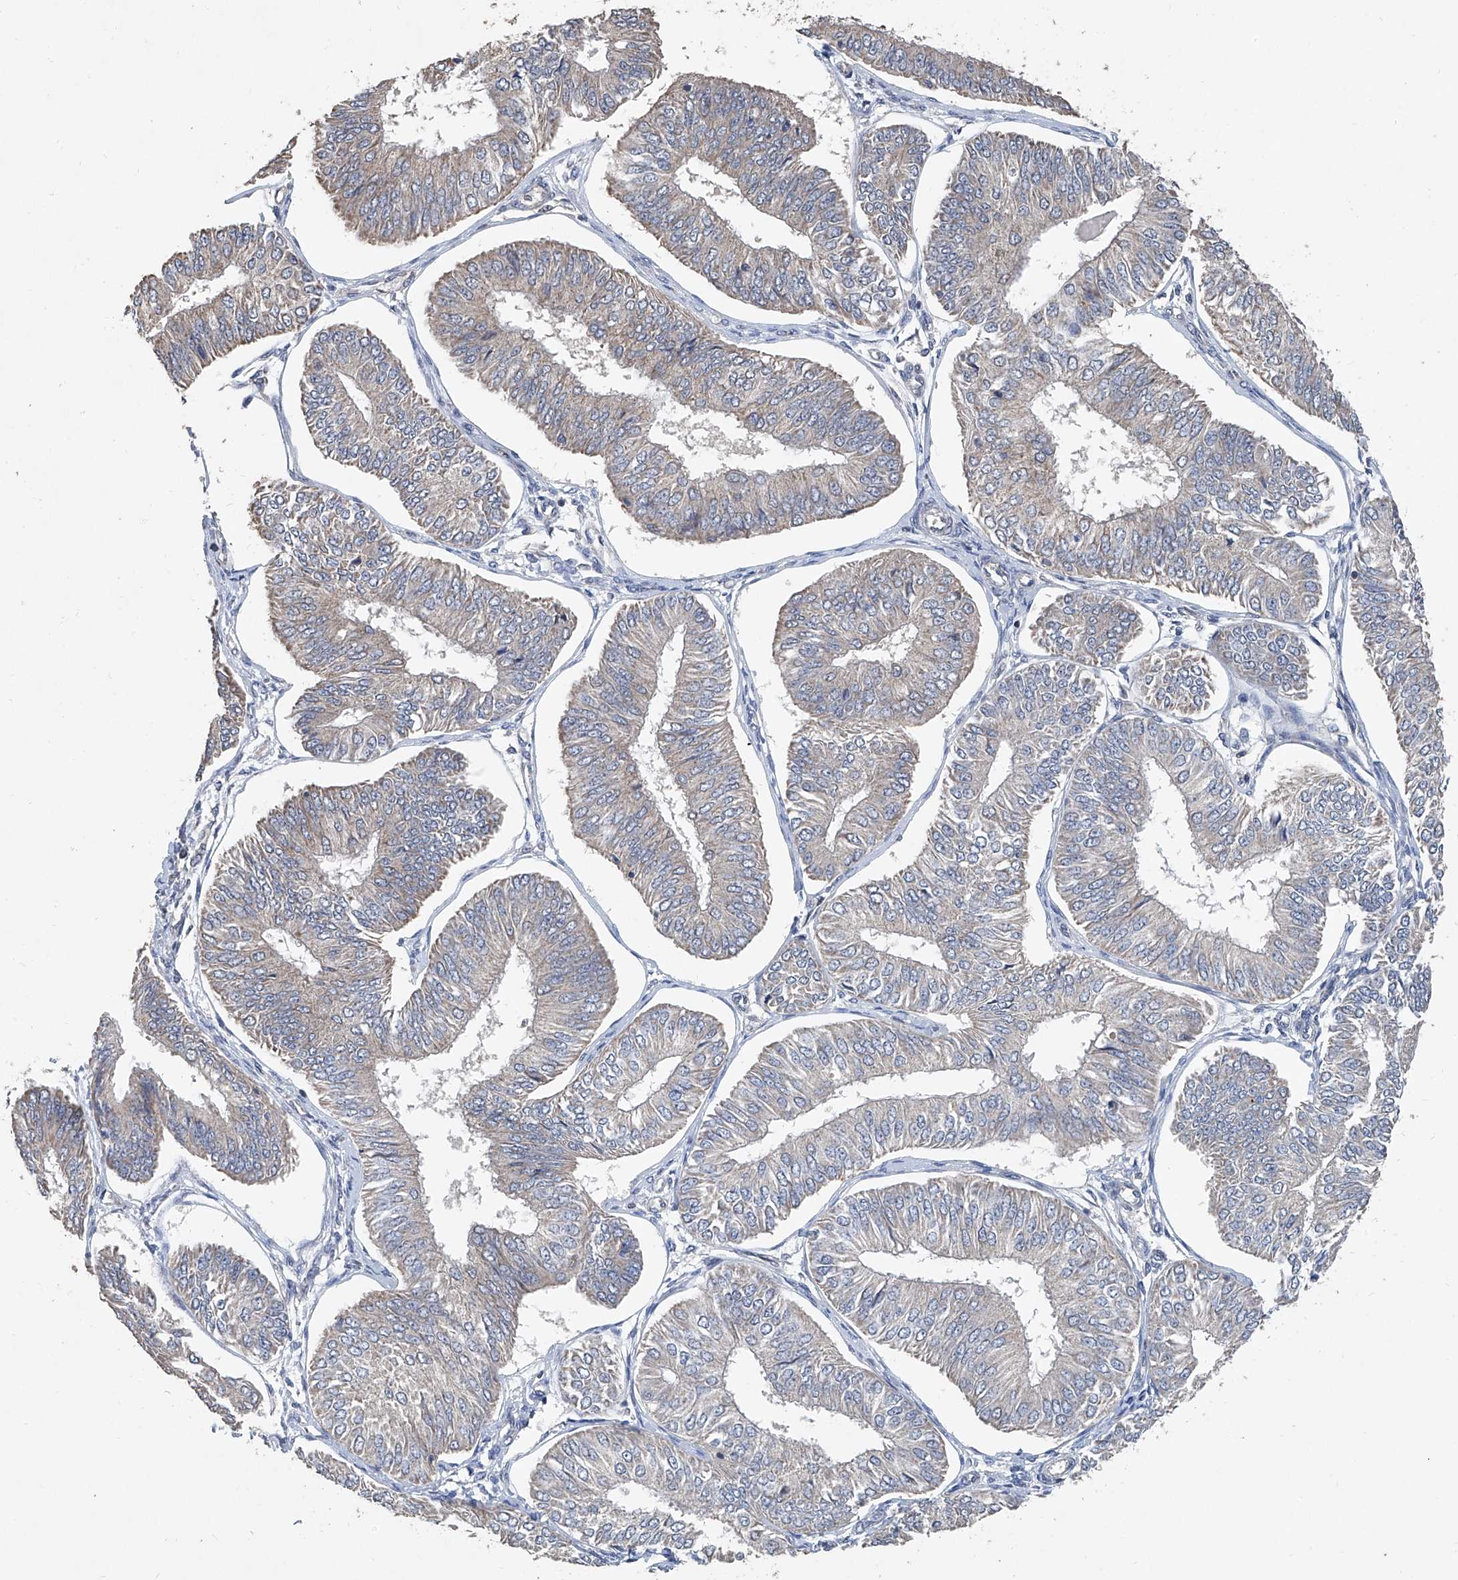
{"staining": {"intensity": "weak", "quantity": "25%-75%", "location": "cytoplasmic/membranous"}, "tissue": "endometrial cancer", "cell_type": "Tumor cells", "image_type": "cancer", "snomed": [{"axis": "morphology", "description": "Adenocarcinoma, NOS"}, {"axis": "topography", "description": "Endometrium"}], "caption": "Adenocarcinoma (endometrial) stained with DAB (3,3'-diaminobenzidine) immunohistochemistry shows low levels of weak cytoplasmic/membranous positivity in about 25%-75% of tumor cells.", "gene": "BCKDHB", "patient": {"sex": "female", "age": 58}}